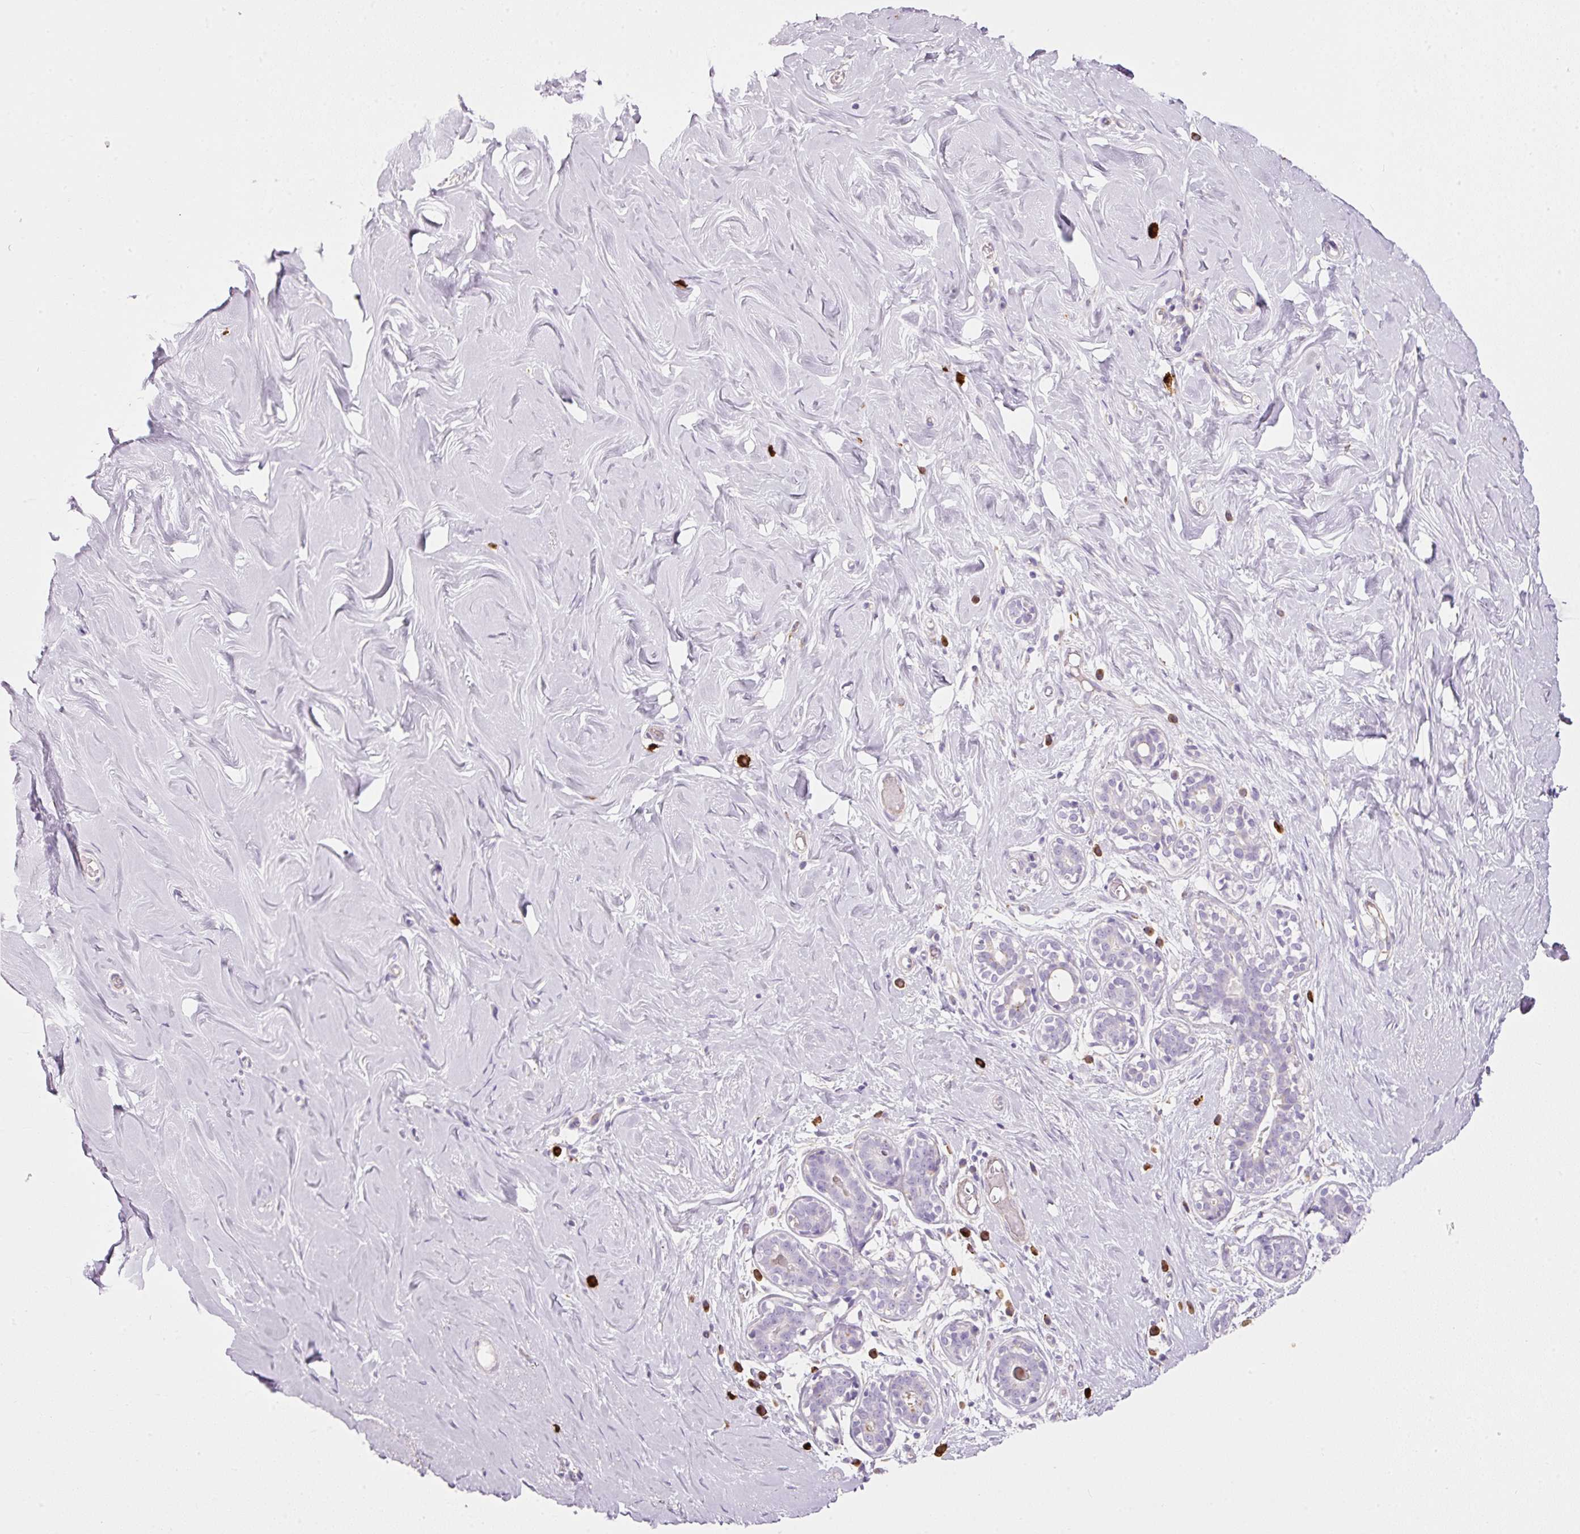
{"staining": {"intensity": "negative", "quantity": "none", "location": "none"}, "tissue": "breast", "cell_type": "Adipocytes", "image_type": "normal", "snomed": [{"axis": "morphology", "description": "Normal tissue, NOS"}, {"axis": "topography", "description": "Breast"}], "caption": "Immunohistochemistry micrograph of normal breast: breast stained with DAB (3,3'-diaminobenzidine) exhibits no significant protein staining in adipocytes. (DAB immunohistochemistry, high magnification).", "gene": "TMC8", "patient": {"sex": "female", "age": 27}}